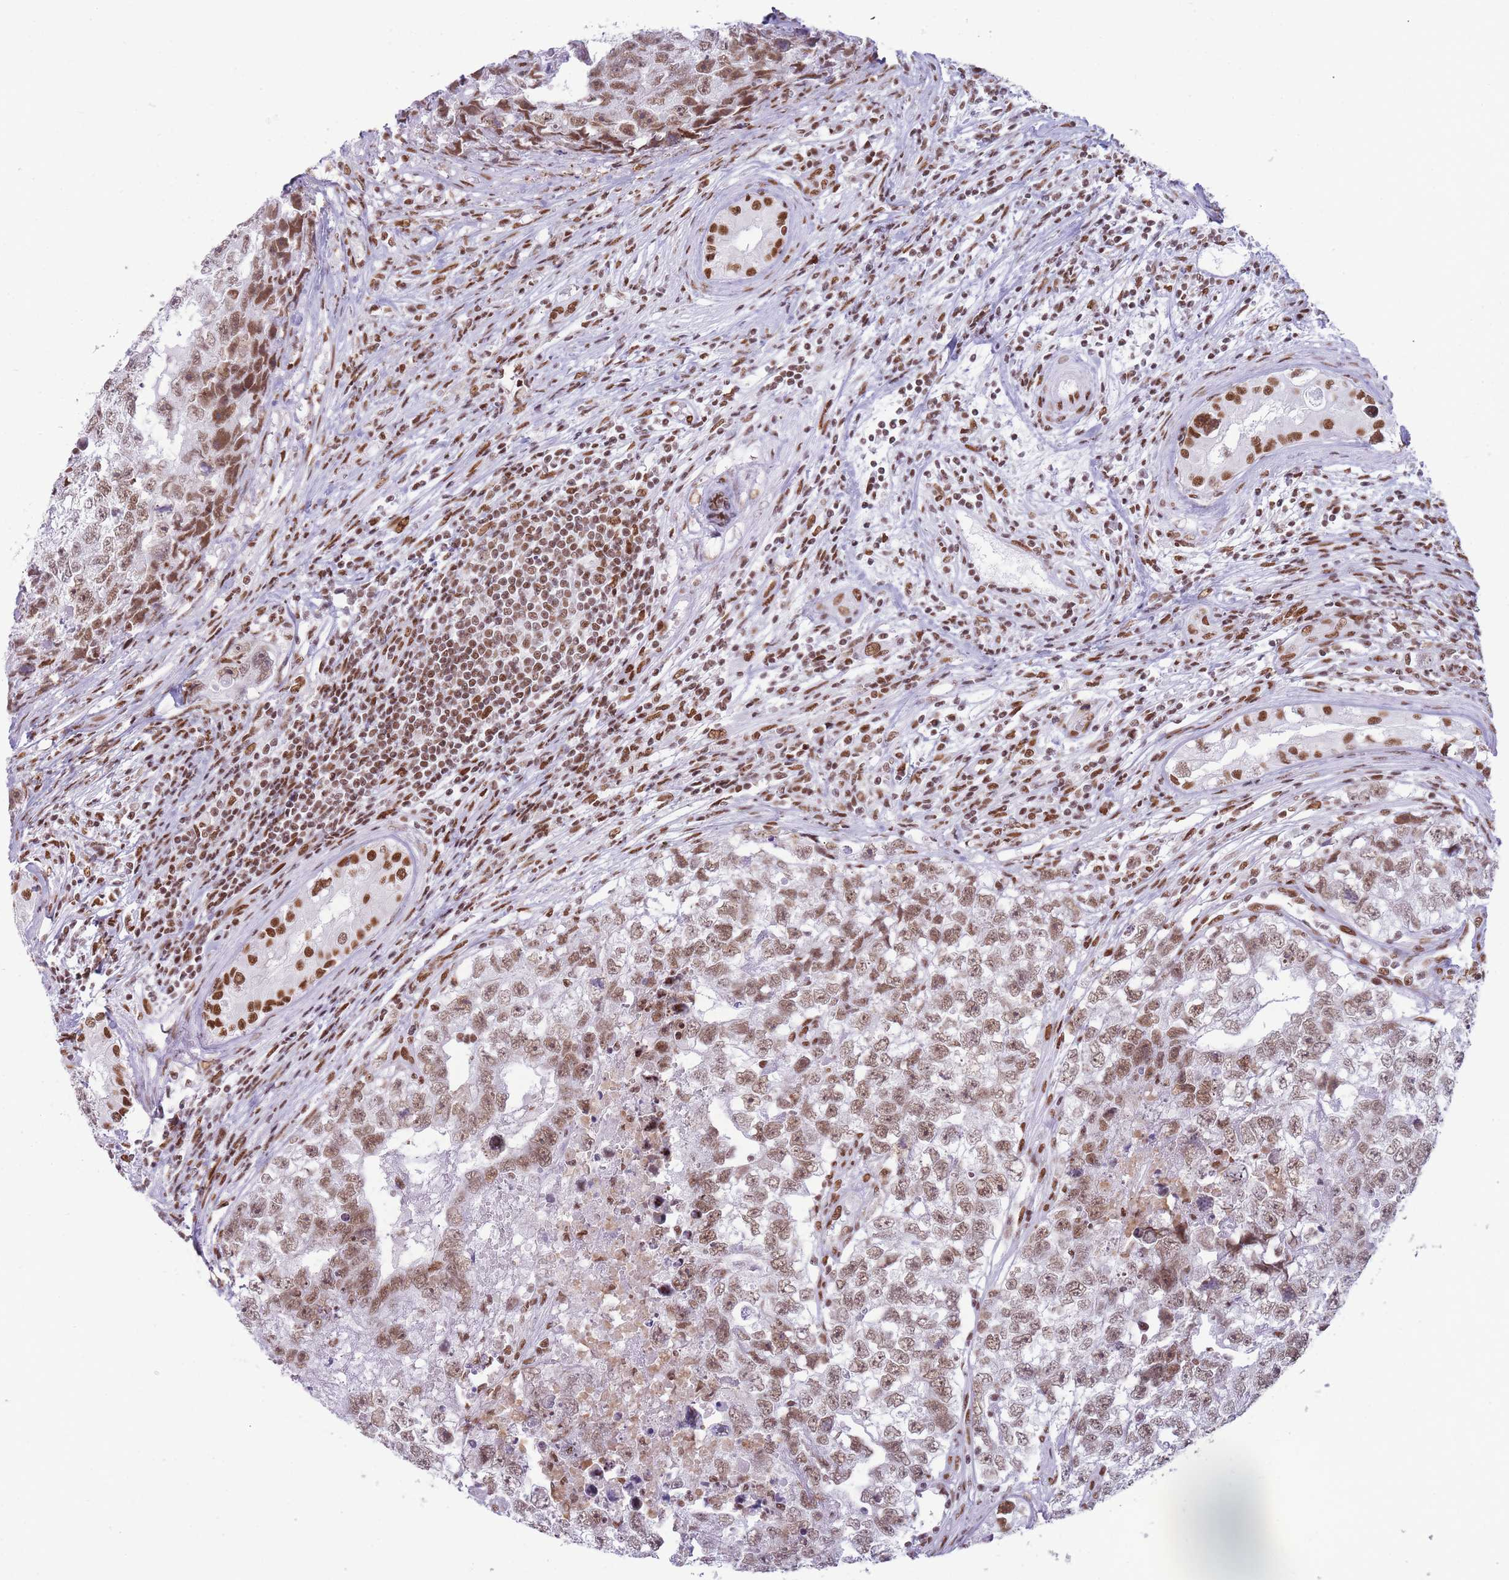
{"staining": {"intensity": "moderate", "quantity": ">75%", "location": "nuclear"}, "tissue": "testis cancer", "cell_type": "Tumor cells", "image_type": "cancer", "snomed": [{"axis": "morphology", "description": "Carcinoma, Embryonal, NOS"}, {"axis": "topography", "description": "Testis"}], "caption": "Immunohistochemical staining of human embryonal carcinoma (testis) displays medium levels of moderate nuclear protein staining in about >75% of tumor cells.", "gene": "HNRNPUL1", "patient": {"sex": "male", "age": 22}}